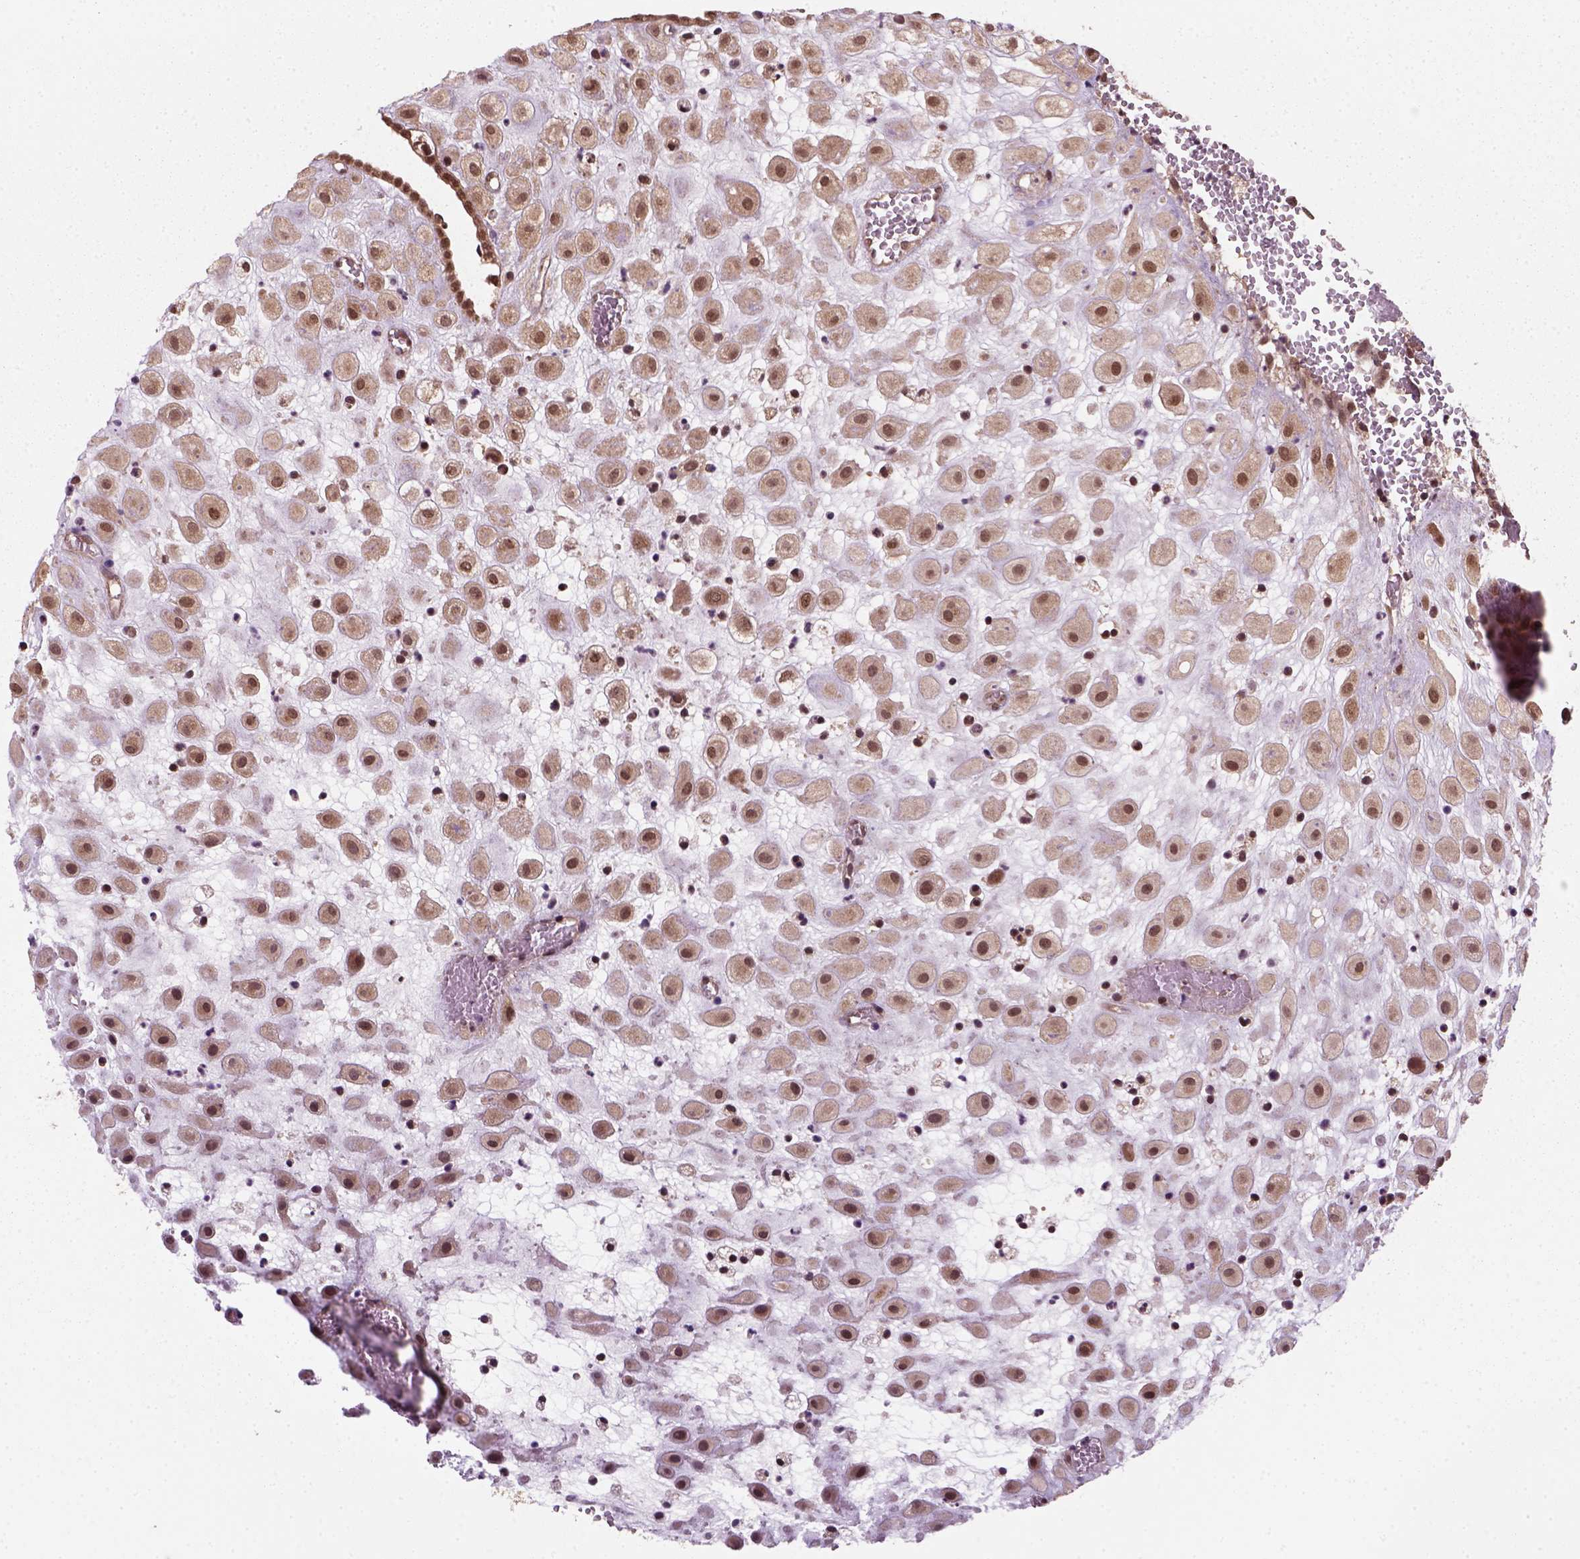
{"staining": {"intensity": "moderate", "quantity": ">75%", "location": "cytoplasmic/membranous,nuclear"}, "tissue": "placenta", "cell_type": "Decidual cells", "image_type": "normal", "snomed": [{"axis": "morphology", "description": "Normal tissue, NOS"}, {"axis": "topography", "description": "Placenta"}], "caption": "This is a photomicrograph of immunohistochemistry staining of unremarkable placenta, which shows moderate expression in the cytoplasmic/membranous,nuclear of decidual cells.", "gene": "NUDT9", "patient": {"sex": "female", "age": 24}}